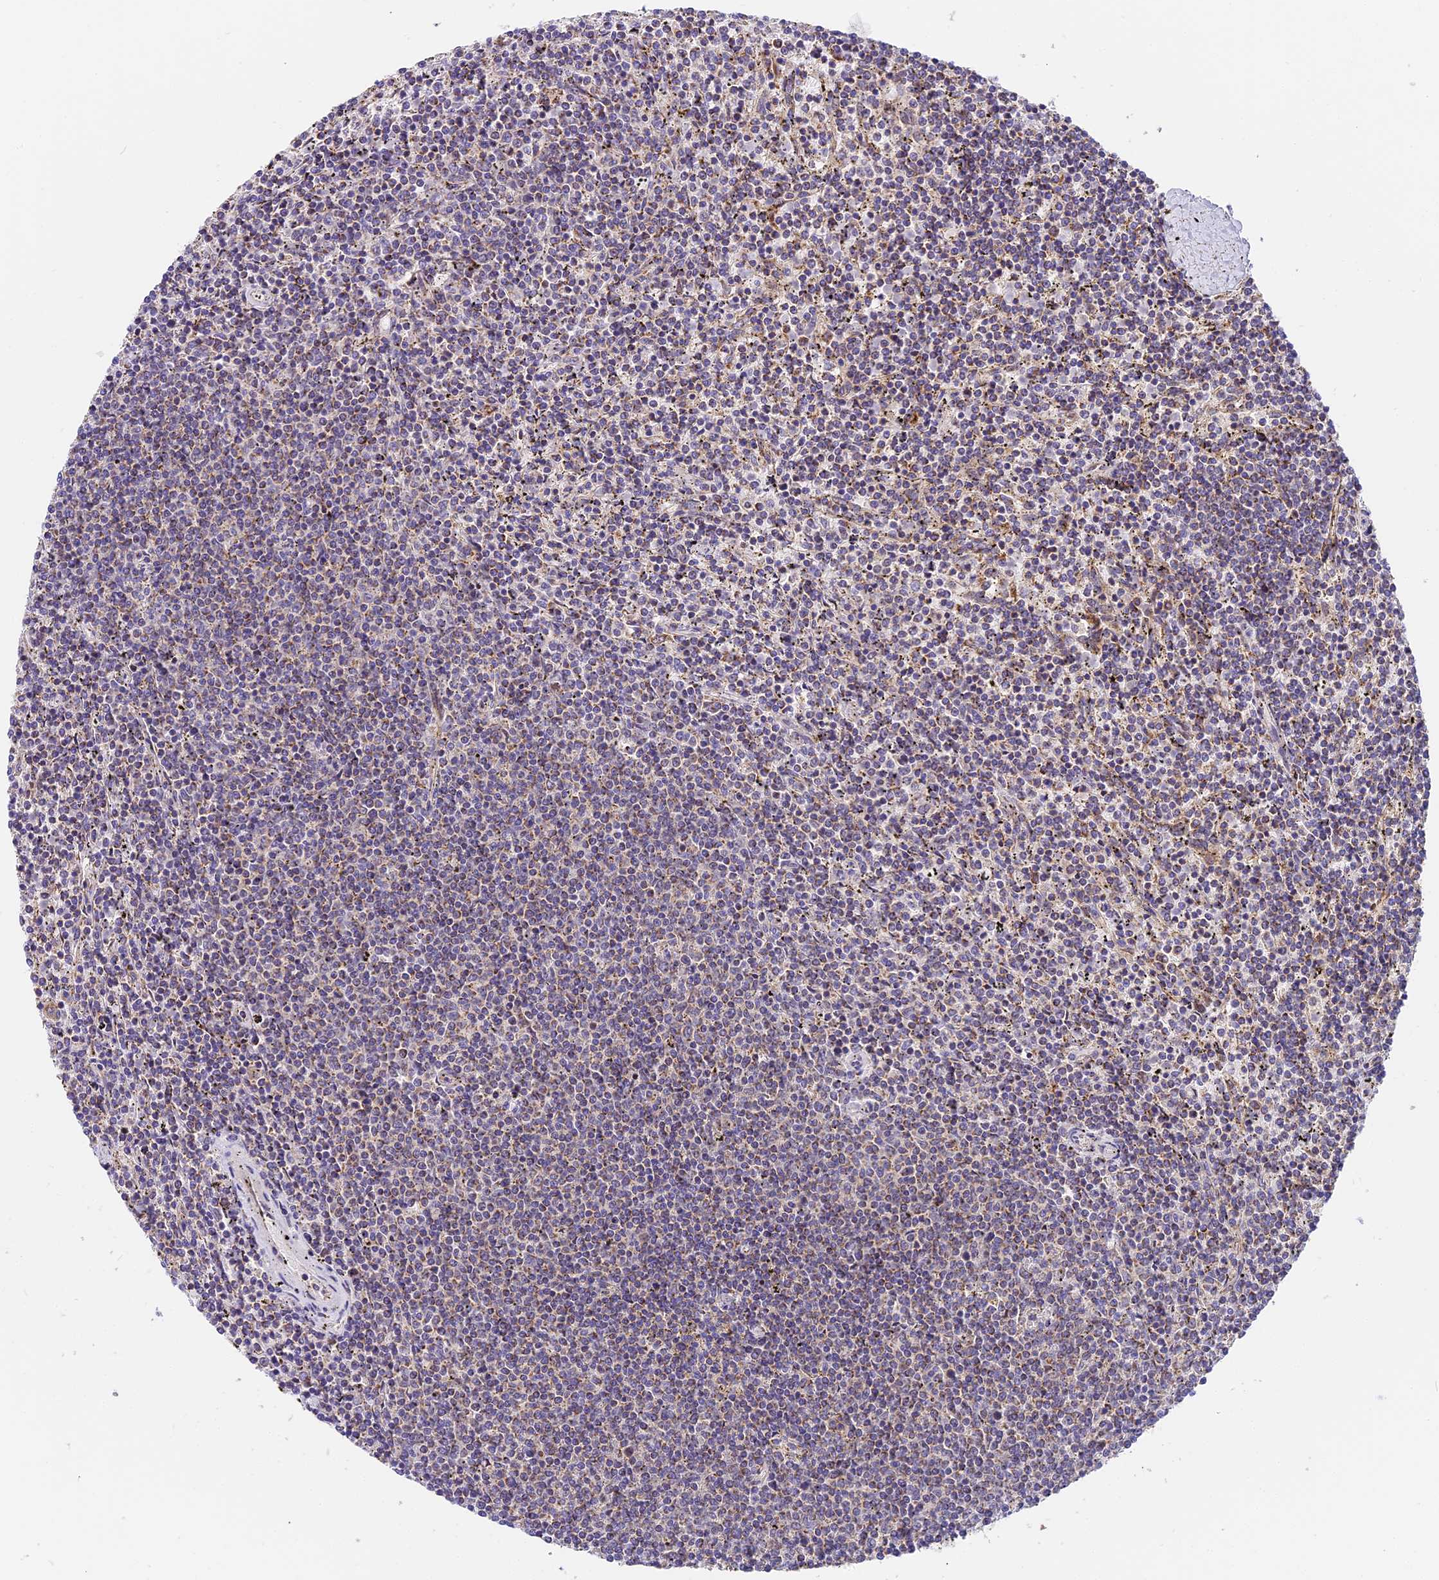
{"staining": {"intensity": "weak", "quantity": "25%-75%", "location": "cytoplasmic/membranous"}, "tissue": "lymphoma", "cell_type": "Tumor cells", "image_type": "cancer", "snomed": [{"axis": "morphology", "description": "Malignant lymphoma, non-Hodgkin's type, Low grade"}, {"axis": "topography", "description": "Spleen"}], "caption": "Immunohistochemical staining of malignant lymphoma, non-Hodgkin's type (low-grade) reveals low levels of weak cytoplasmic/membranous protein staining in approximately 25%-75% of tumor cells.", "gene": "MRAS", "patient": {"sex": "female", "age": 50}}